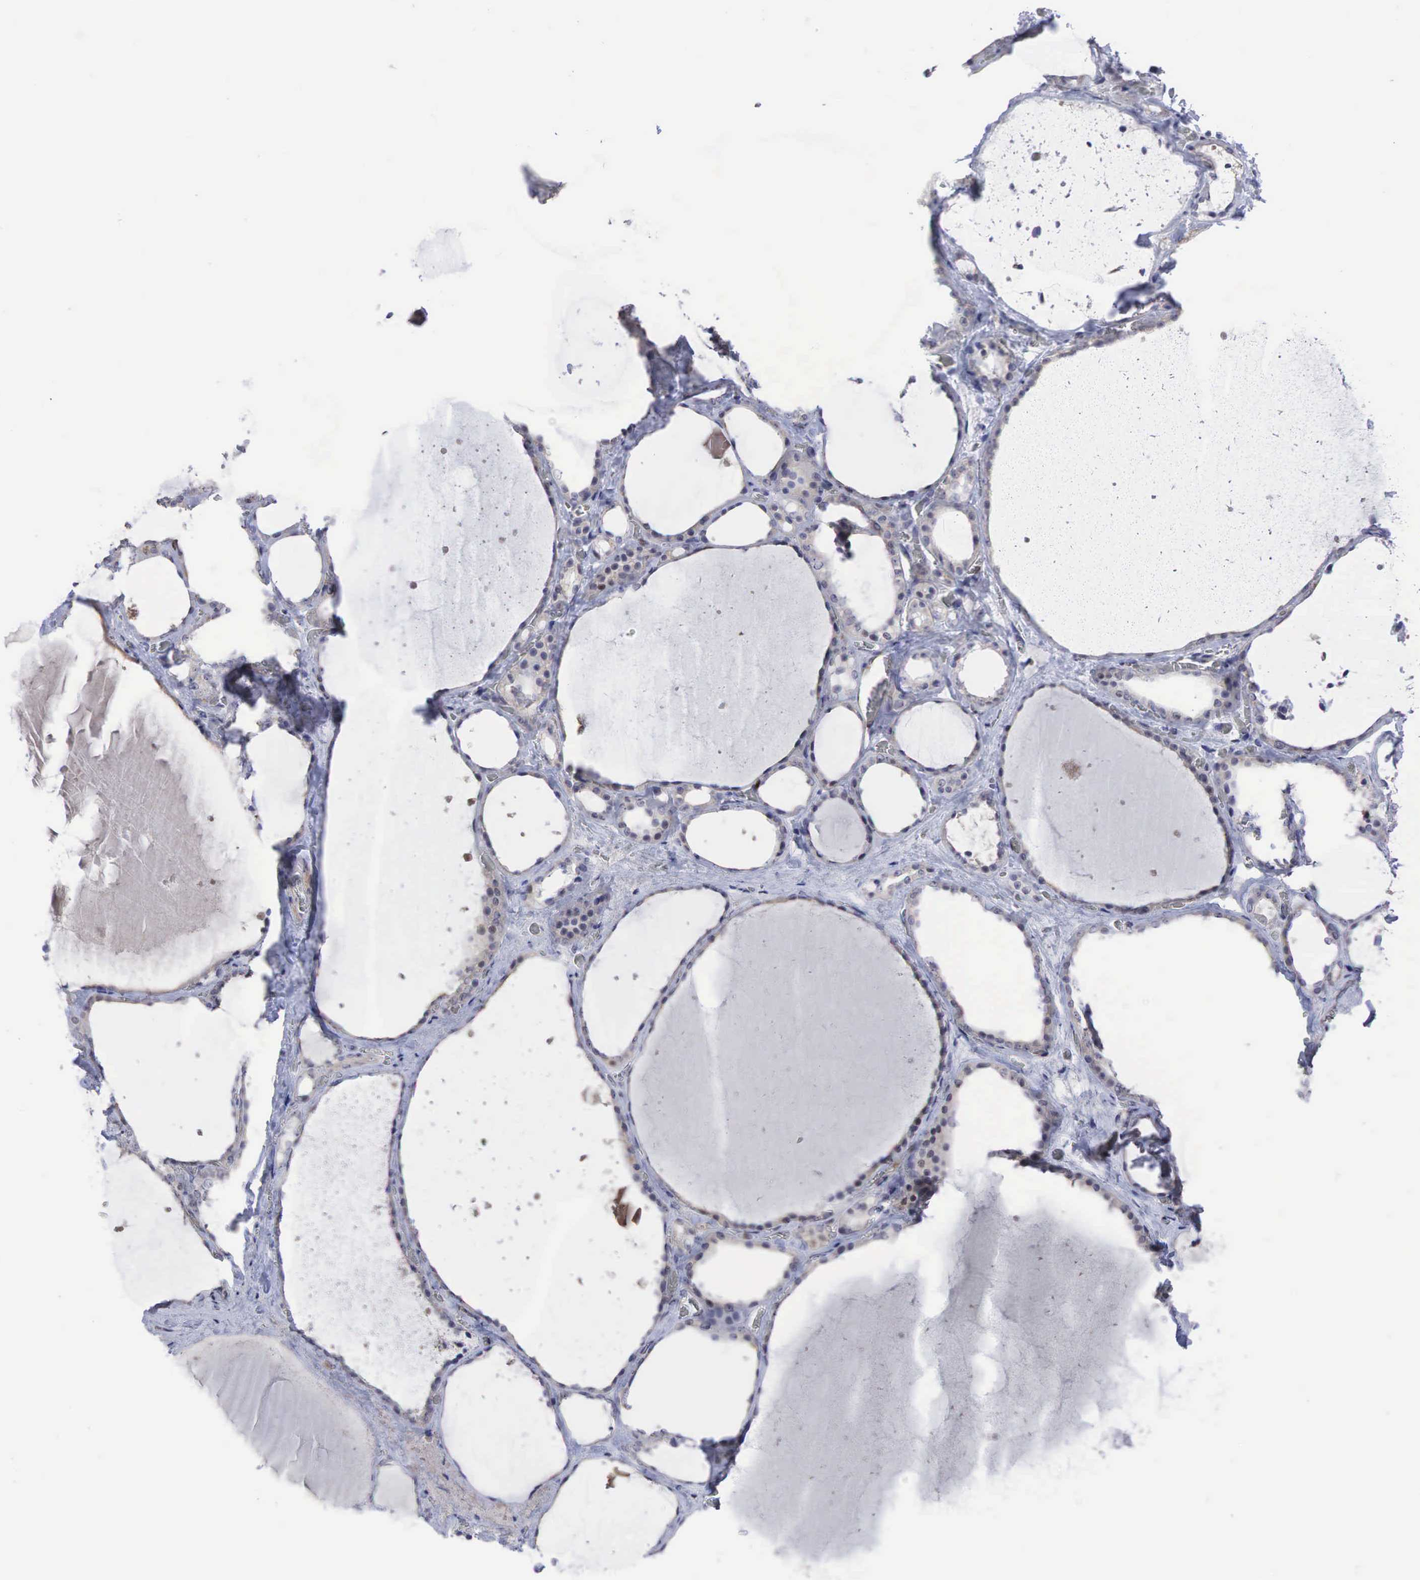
{"staining": {"intensity": "negative", "quantity": "none", "location": "none"}, "tissue": "thyroid gland", "cell_type": "Glandular cells", "image_type": "normal", "snomed": [{"axis": "morphology", "description": "Normal tissue, NOS"}, {"axis": "topography", "description": "Thyroid gland"}], "caption": "Immunohistochemistry histopathology image of benign thyroid gland: human thyroid gland stained with DAB (3,3'-diaminobenzidine) shows no significant protein staining in glandular cells.", "gene": "CCND1", "patient": {"sex": "male", "age": 76}}